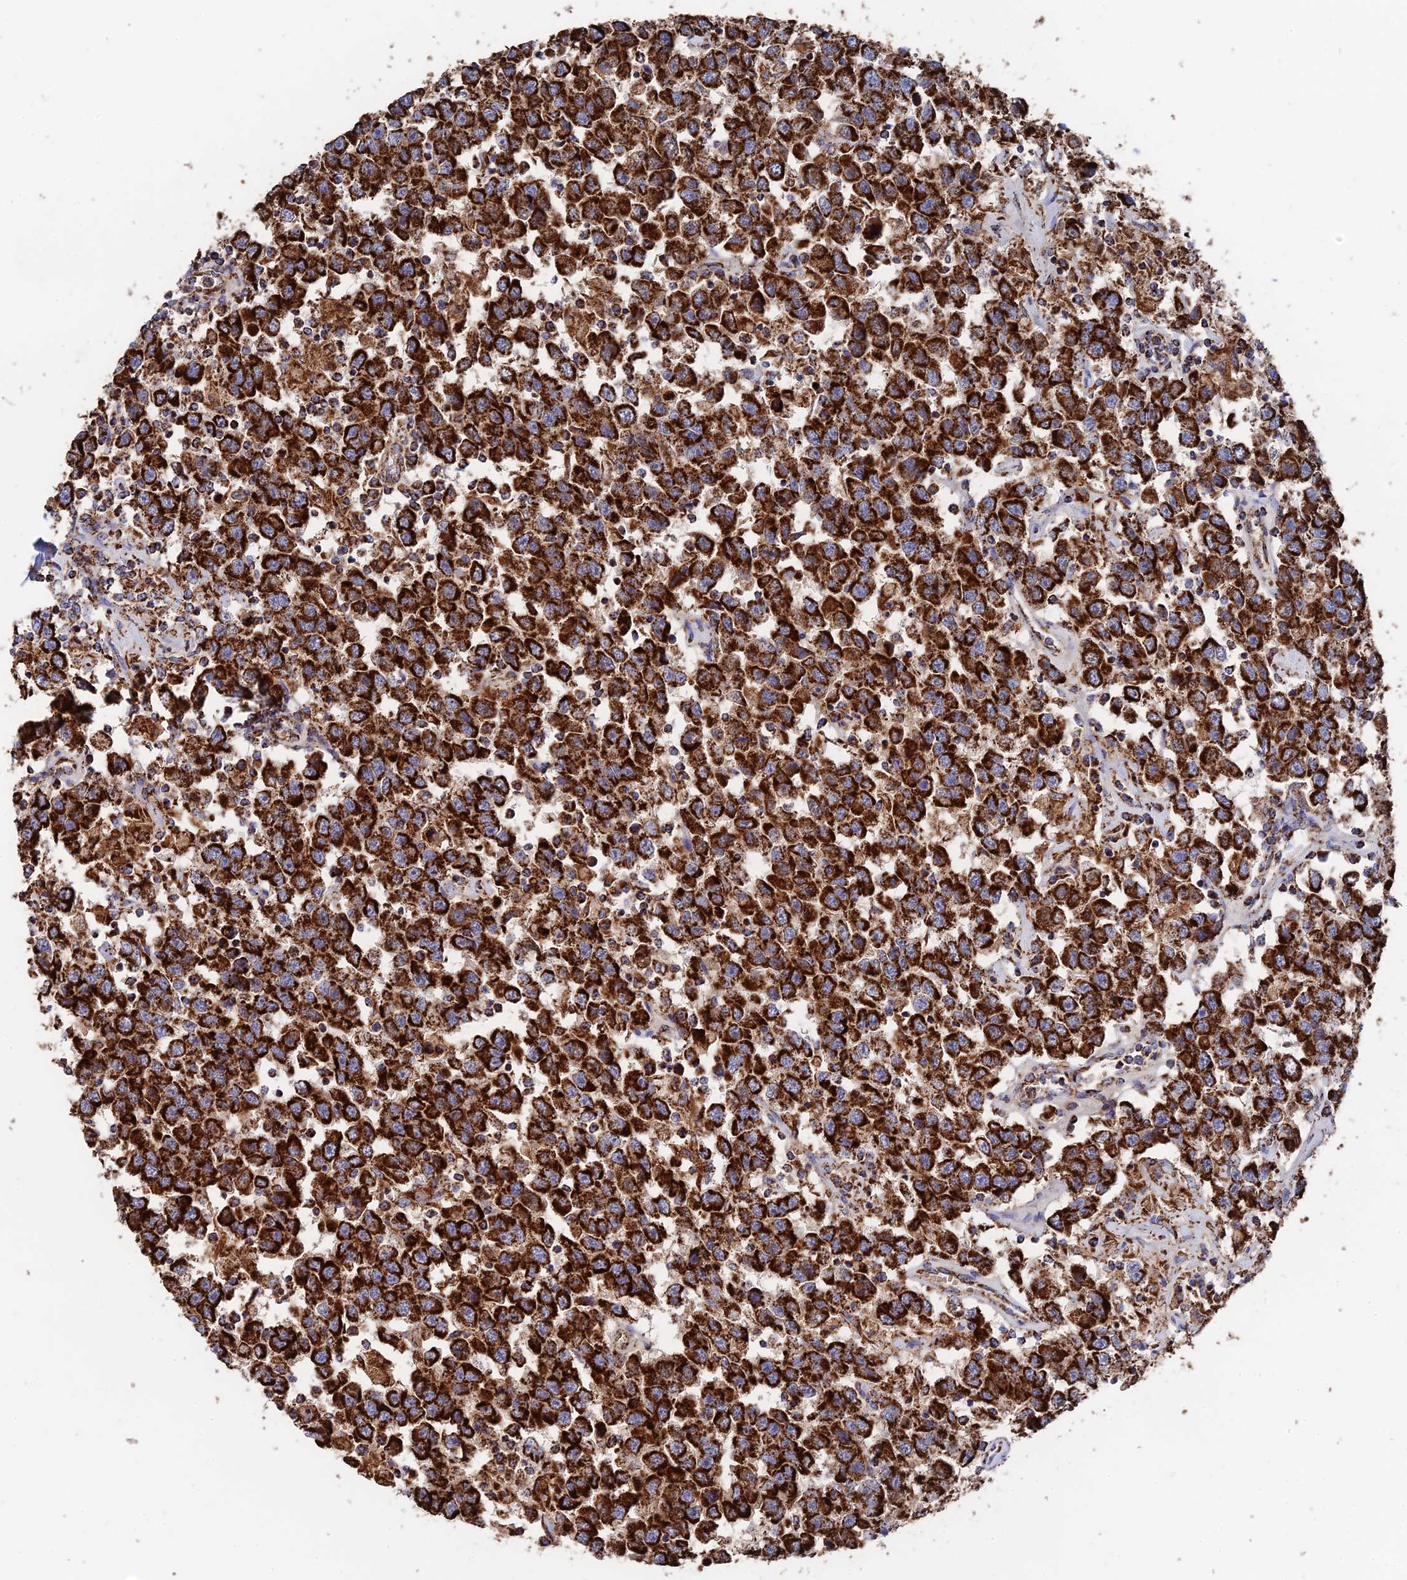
{"staining": {"intensity": "strong", "quantity": ">75%", "location": "cytoplasmic/membranous"}, "tissue": "testis cancer", "cell_type": "Tumor cells", "image_type": "cancer", "snomed": [{"axis": "morphology", "description": "Seminoma, NOS"}, {"axis": "topography", "description": "Testis"}], "caption": "Protein analysis of testis cancer (seminoma) tissue displays strong cytoplasmic/membranous positivity in about >75% of tumor cells. (Brightfield microscopy of DAB IHC at high magnification).", "gene": "HAUS8", "patient": {"sex": "male", "age": 41}}